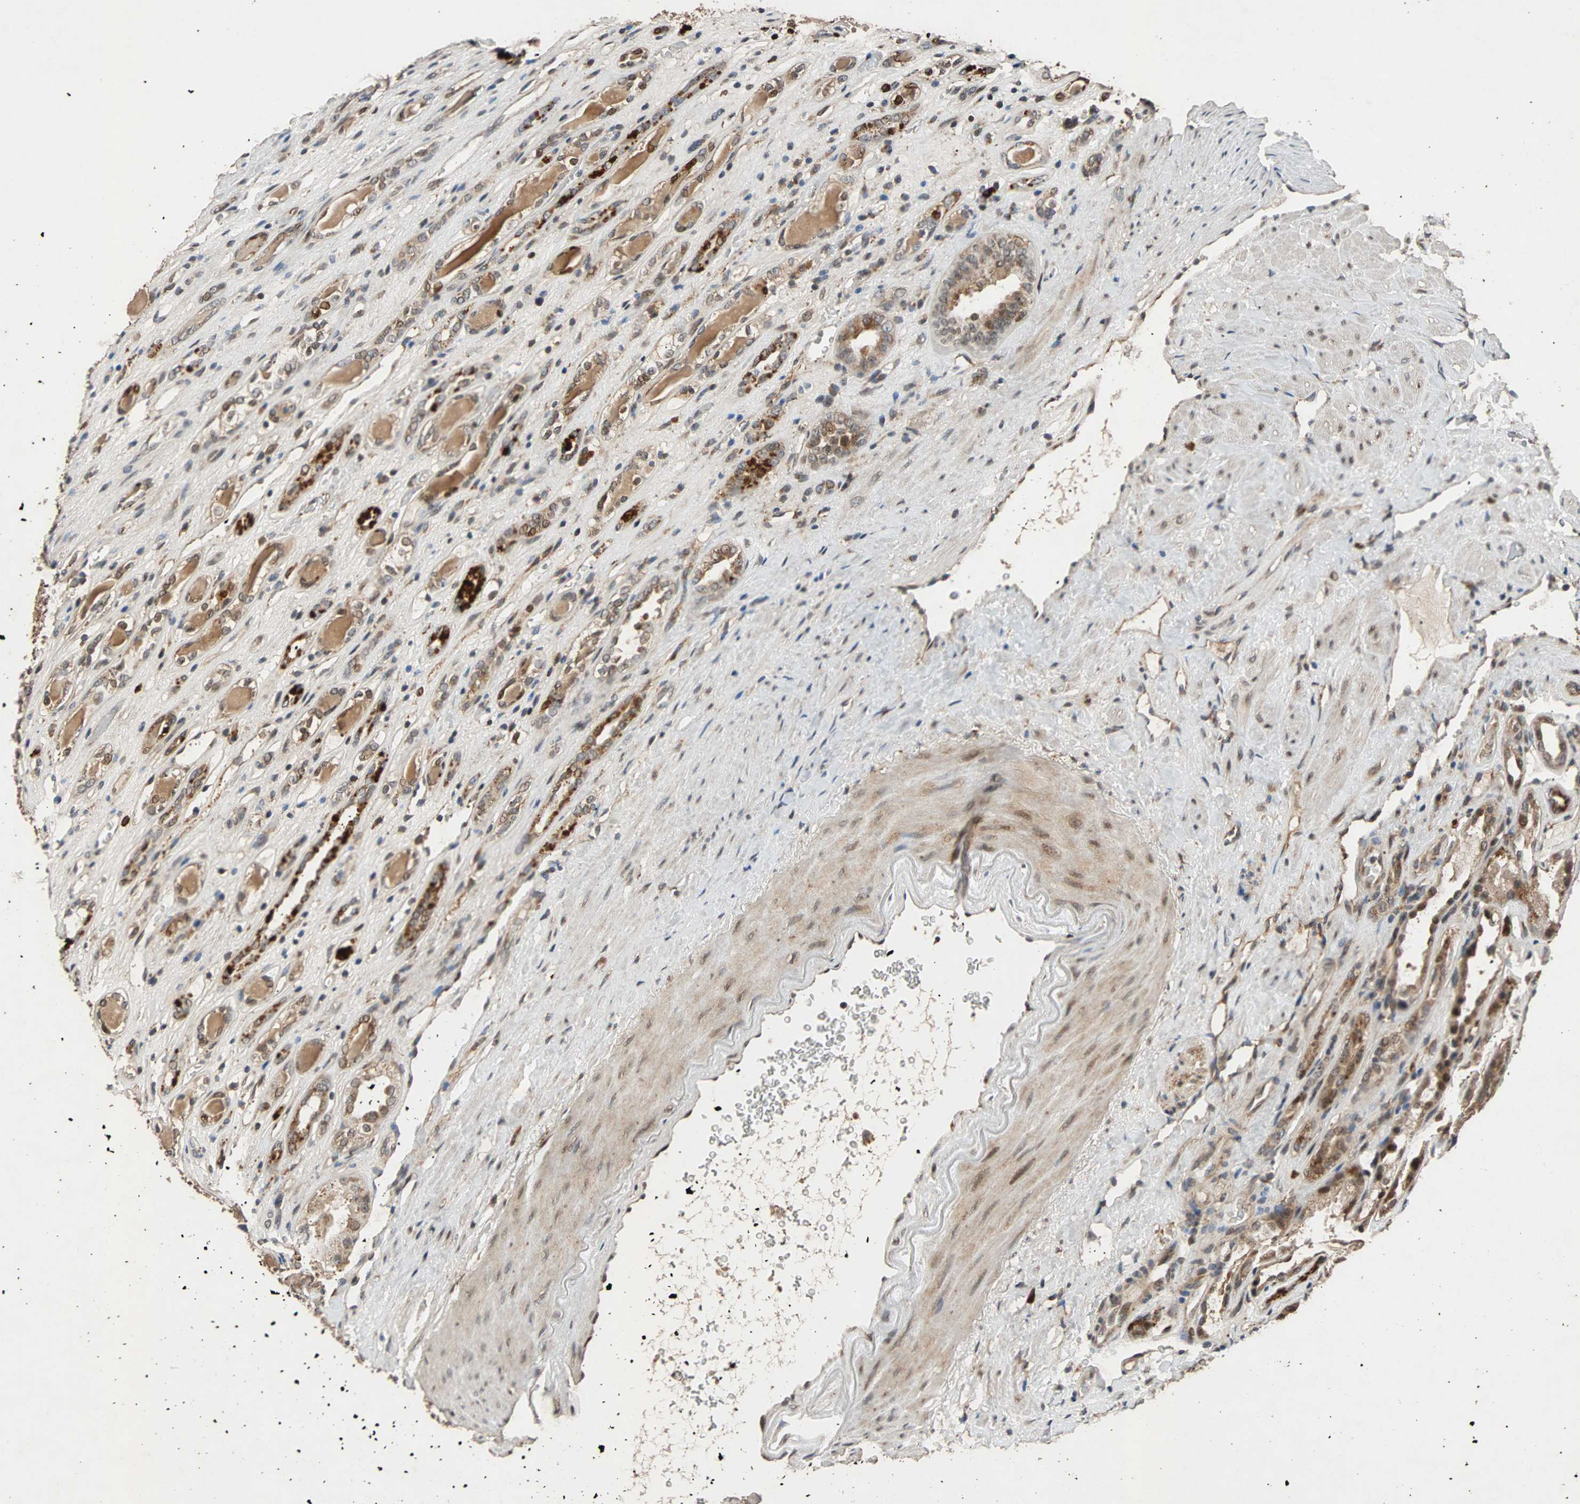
{"staining": {"intensity": "moderate", "quantity": ">75%", "location": "cytoplasmic/membranous,nuclear"}, "tissue": "renal cancer", "cell_type": "Tumor cells", "image_type": "cancer", "snomed": [{"axis": "morphology", "description": "Adenocarcinoma, NOS"}, {"axis": "topography", "description": "Kidney"}], "caption": "Adenocarcinoma (renal) was stained to show a protein in brown. There is medium levels of moderate cytoplasmic/membranous and nuclear staining in about >75% of tumor cells. (DAB IHC with brightfield microscopy, high magnification).", "gene": "USP31", "patient": {"sex": "female", "age": 60}}